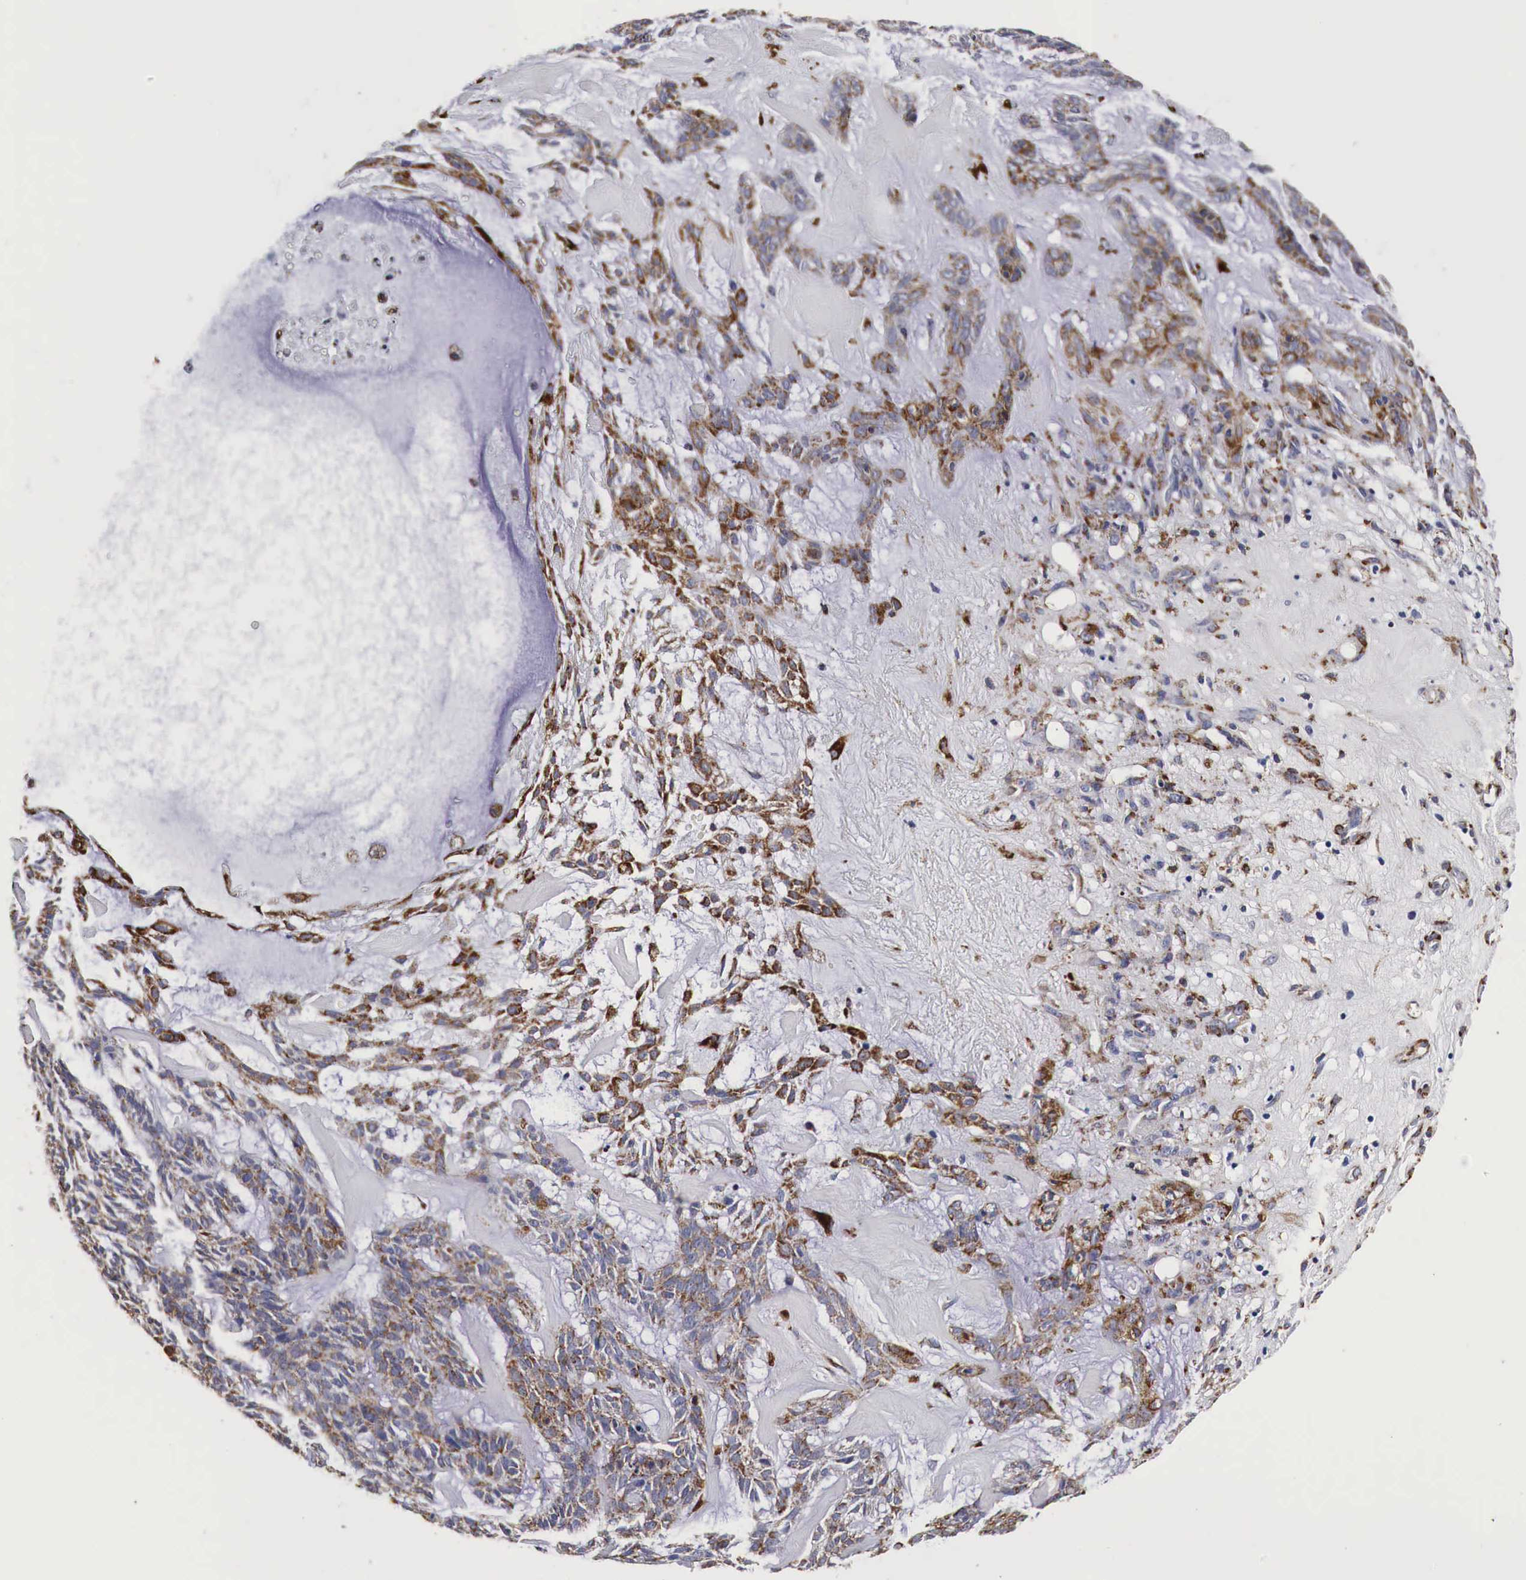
{"staining": {"intensity": "weak", "quantity": "25%-75%", "location": "cytoplasmic/membranous"}, "tissue": "skin cancer", "cell_type": "Tumor cells", "image_type": "cancer", "snomed": [{"axis": "morphology", "description": "Basal cell carcinoma"}, {"axis": "topography", "description": "Skin"}], "caption": "Skin cancer stained for a protein exhibits weak cytoplasmic/membranous positivity in tumor cells. Immunohistochemistry (ihc) stains the protein in brown and the nuclei are stained blue.", "gene": "CKAP4", "patient": {"sex": "male", "age": 75}}